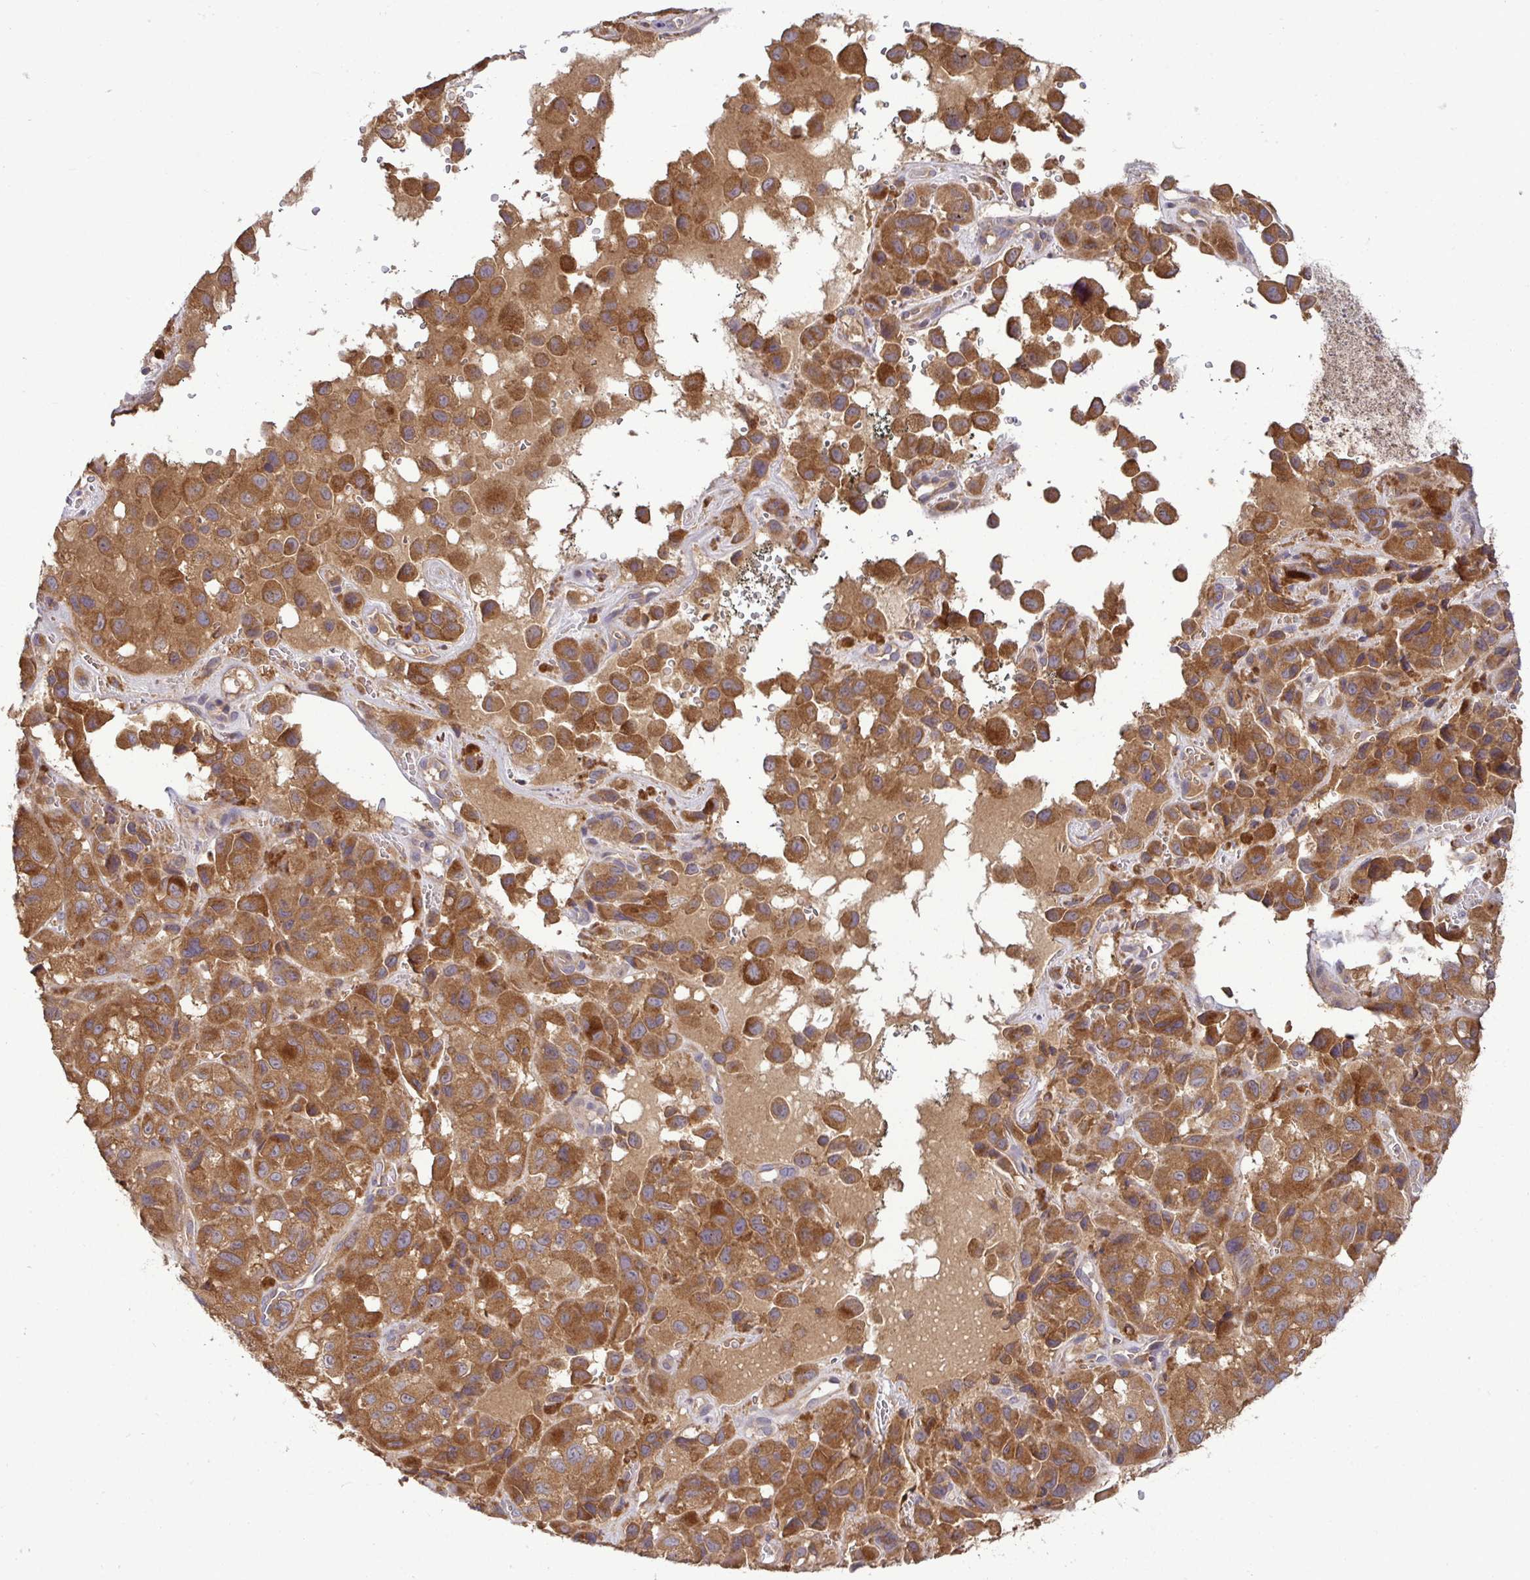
{"staining": {"intensity": "moderate", "quantity": ">75%", "location": "cytoplasmic/membranous"}, "tissue": "melanoma", "cell_type": "Tumor cells", "image_type": "cancer", "snomed": [{"axis": "morphology", "description": "Malignant melanoma, NOS"}, {"axis": "topography", "description": "Skin"}], "caption": "An IHC image of tumor tissue is shown. Protein staining in brown shows moderate cytoplasmic/membranous positivity in melanoma within tumor cells.", "gene": "ATP6V1F", "patient": {"sex": "male", "age": 93}}